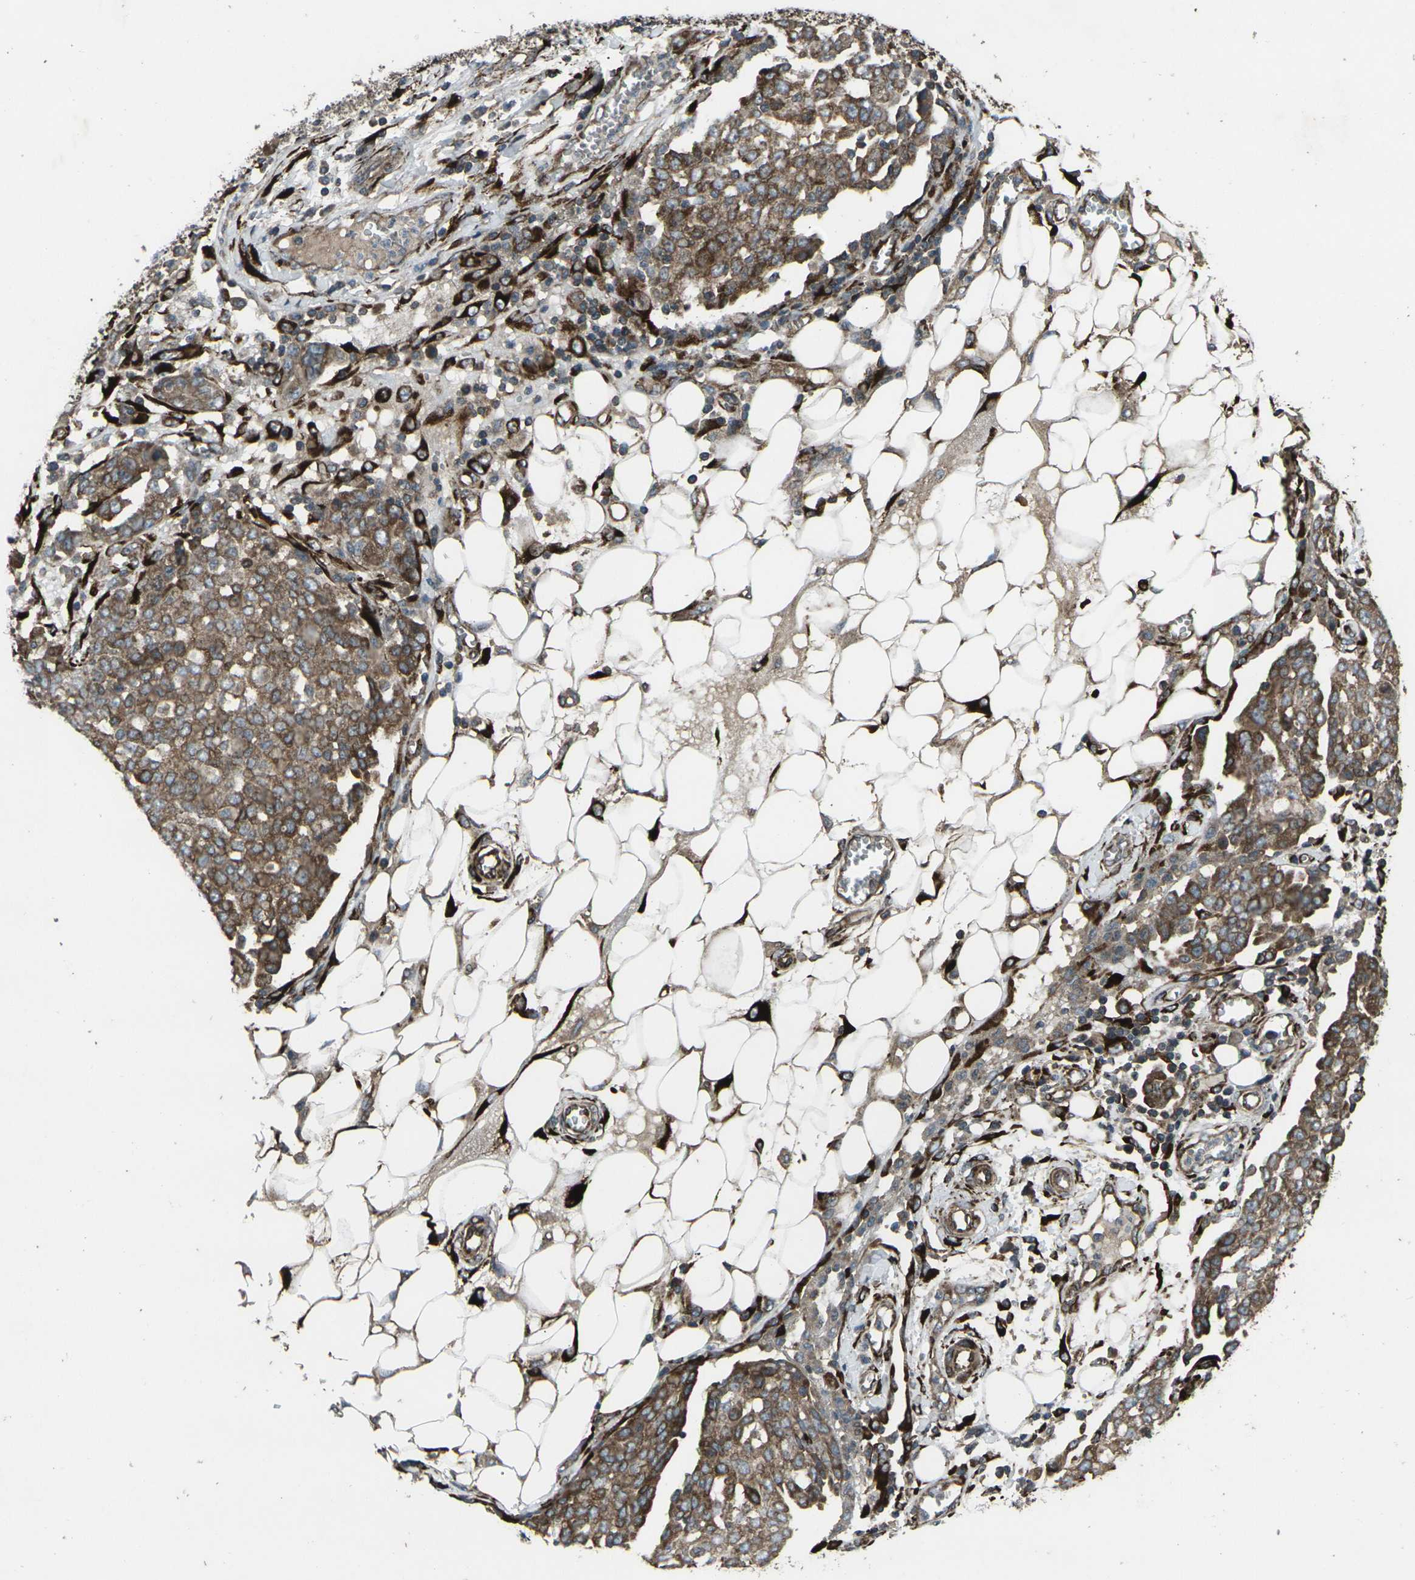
{"staining": {"intensity": "moderate", "quantity": ">75%", "location": "cytoplasmic/membranous"}, "tissue": "ovarian cancer", "cell_type": "Tumor cells", "image_type": "cancer", "snomed": [{"axis": "morphology", "description": "Cystadenocarcinoma, serous, NOS"}, {"axis": "topography", "description": "Soft tissue"}, {"axis": "topography", "description": "Ovary"}], "caption": "Brown immunohistochemical staining in ovarian serous cystadenocarcinoma exhibits moderate cytoplasmic/membranous positivity in about >75% of tumor cells. (IHC, brightfield microscopy, high magnification).", "gene": "LSMEM1", "patient": {"sex": "female", "age": 57}}